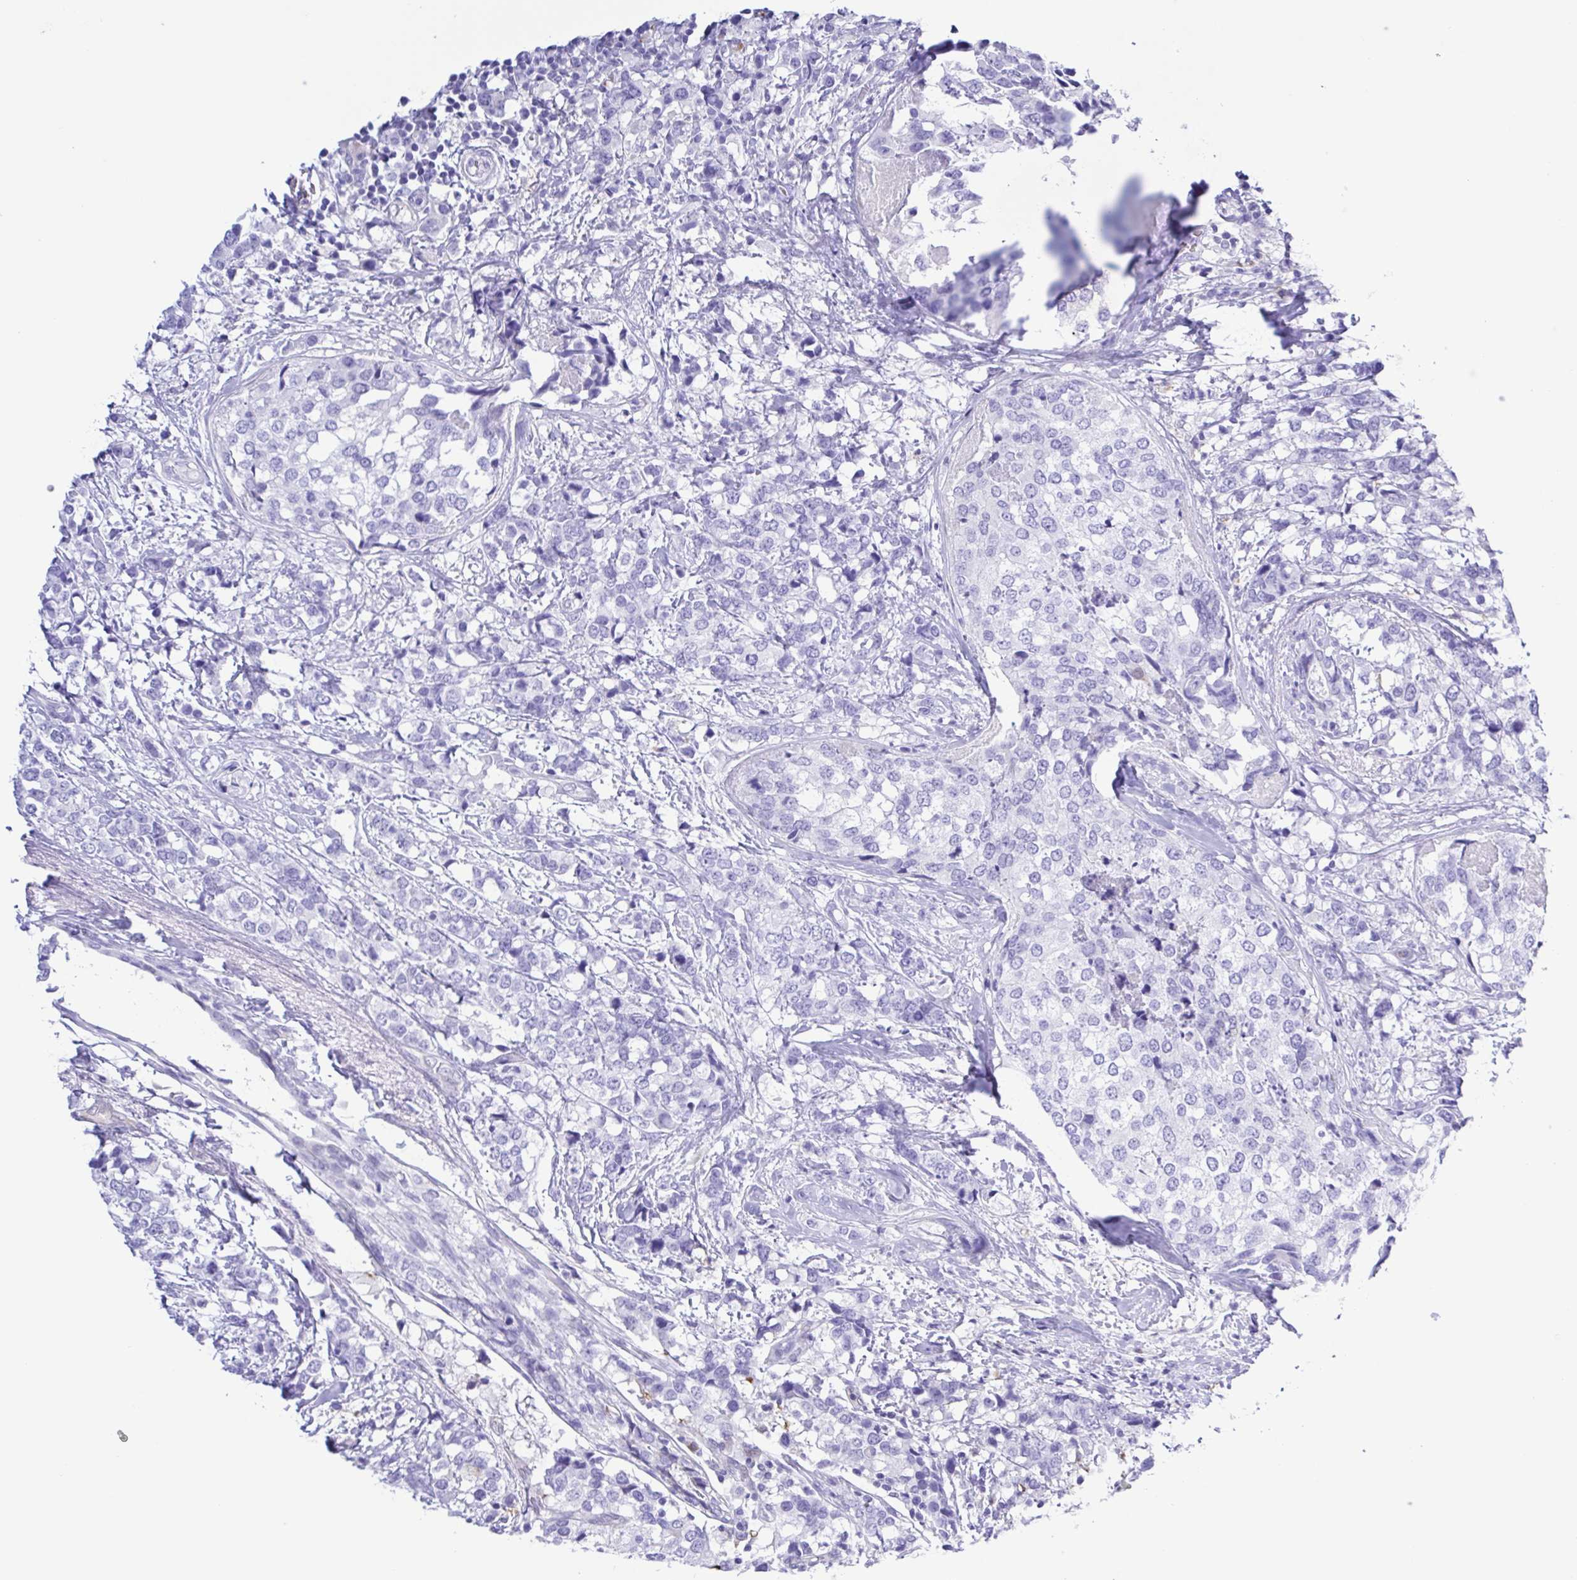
{"staining": {"intensity": "negative", "quantity": "none", "location": "none"}, "tissue": "breast cancer", "cell_type": "Tumor cells", "image_type": "cancer", "snomed": [{"axis": "morphology", "description": "Lobular carcinoma"}, {"axis": "topography", "description": "Breast"}], "caption": "The immunohistochemistry (IHC) photomicrograph has no significant positivity in tumor cells of breast cancer (lobular carcinoma) tissue. (DAB immunohistochemistry (IHC) visualized using brightfield microscopy, high magnification).", "gene": "GPR17", "patient": {"sex": "female", "age": 59}}